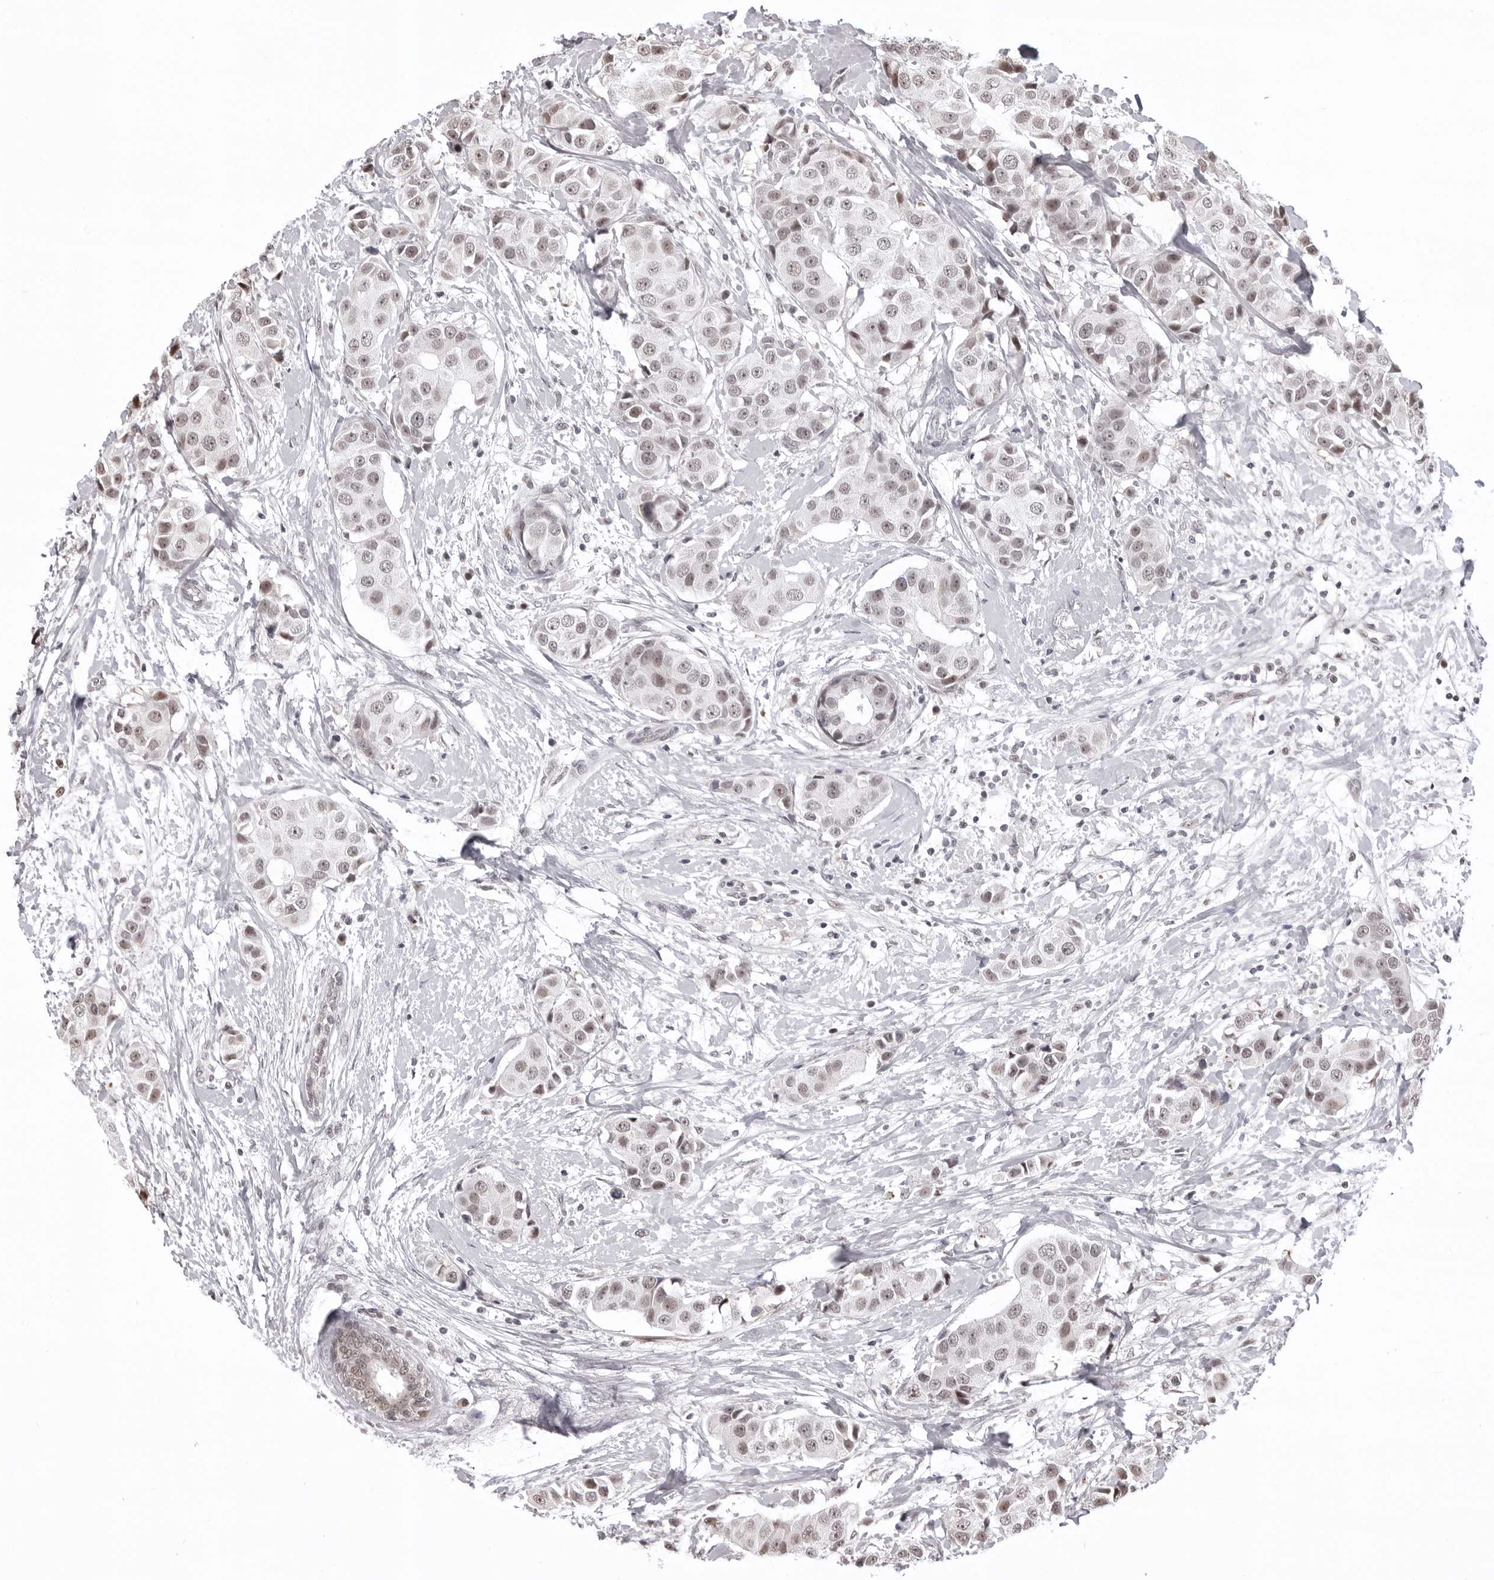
{"staining": {"intensity": "negative", "quantity": "none", "location": "none"}, "tissue": "breast cancer", "cell_type": "Tumor cells", "image_type": "cancer", "snomed": [{"axis": "morphology", "description": "Normal tissue, NOS"}, {"axis": "morphology", "description": "Duct carcinoma"}, {"axis": "topography", "description": "Breast"}], "caption": "High power microscopy micrograph of an immunohistochemistry (IHC) image of breast cancer (invasive ductal carcinoma), revealing no significant staining in tumor cells. (Immunohistochemistry (ihc), brightfield microscopy, high magnification).", "gene": "PHF3", "patient": {"sex": "female", "age": 39}}